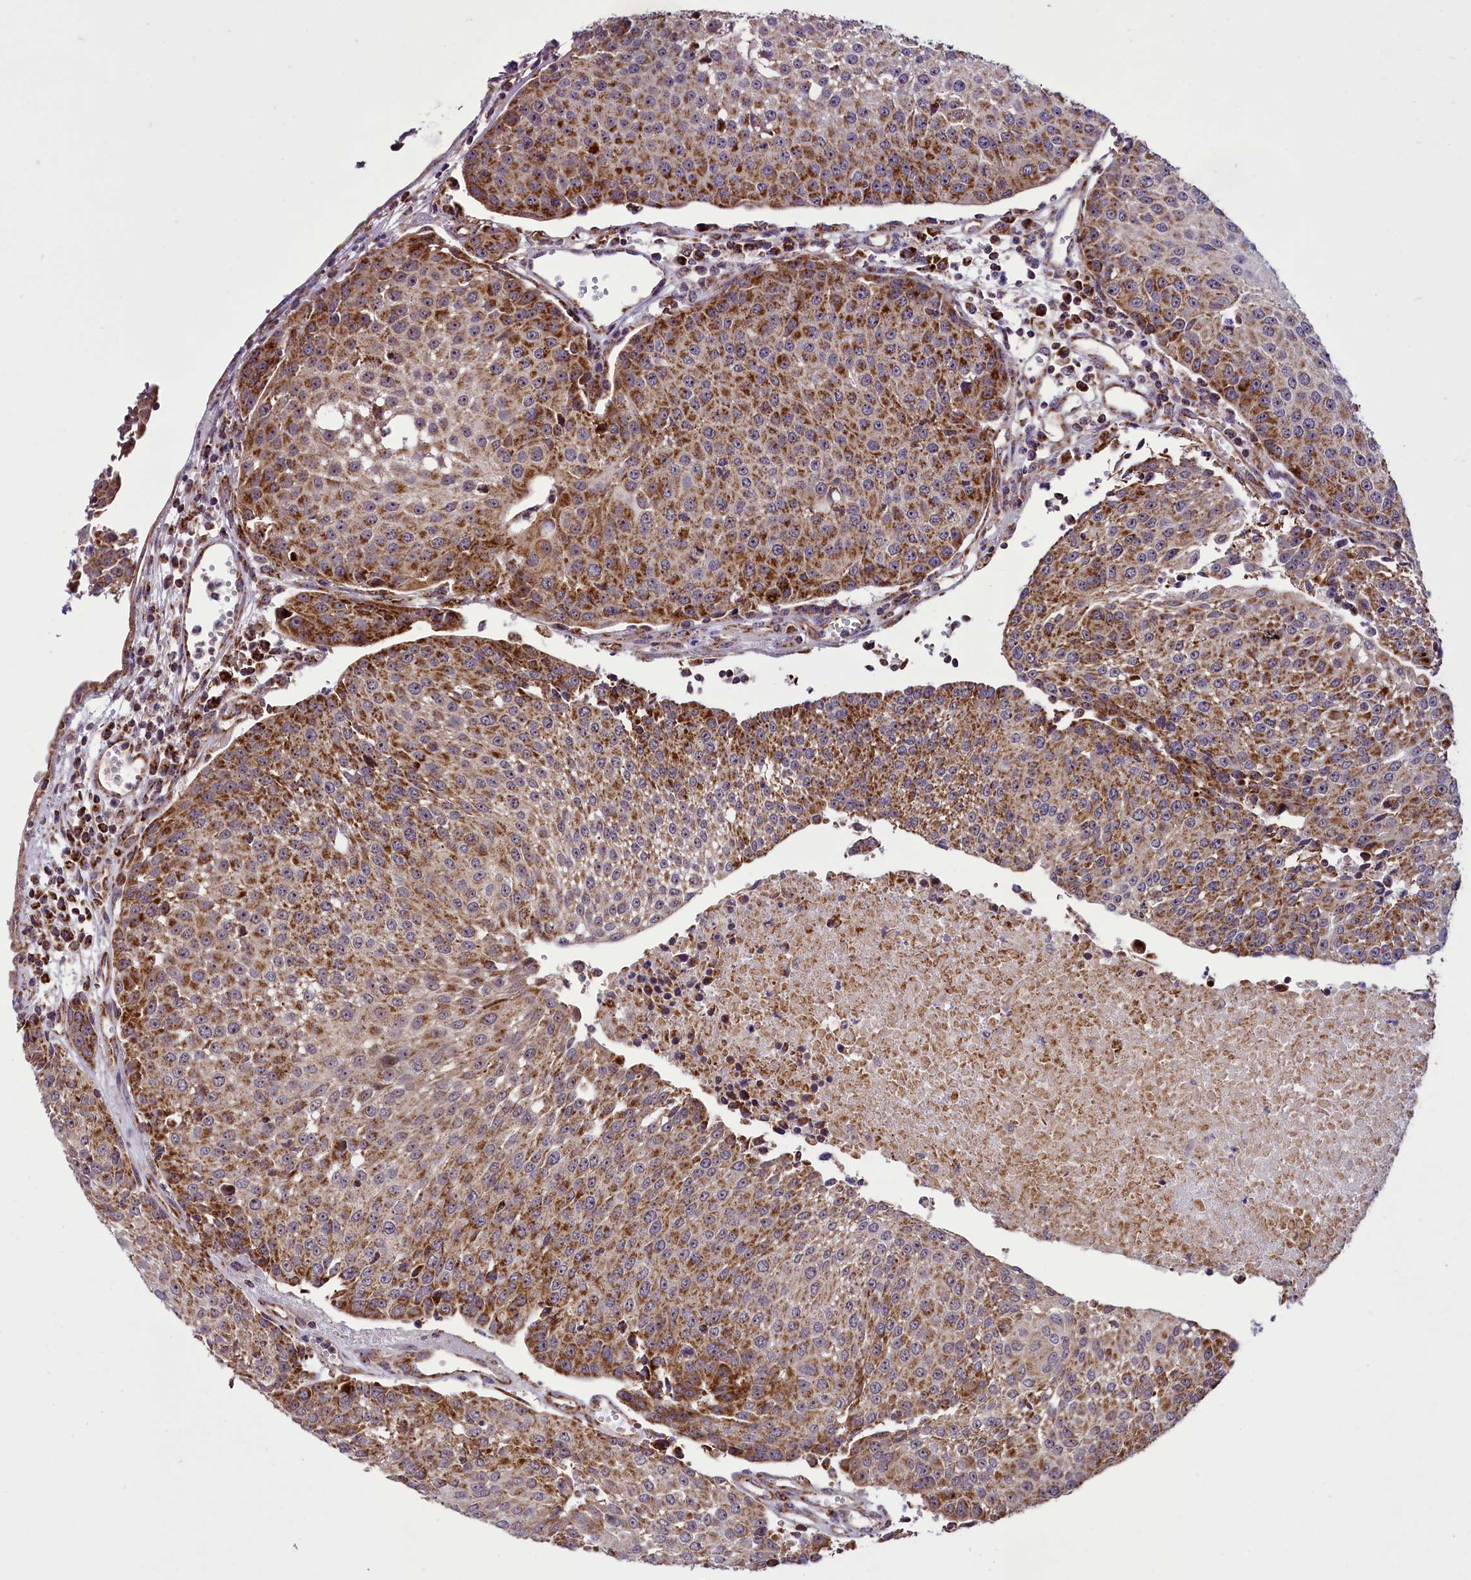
{"staining": {"intensity": "moderate", "quantity": ">75%", "location": "cytoplasmic/membranous"}, "tissue": "urothelial cancer", "cell_type": "Tumor cells", "image_type": "cancer", "snomed": [{"axis": "morphology", "description": "Urothelial carcinoma, High grade"}, {"axis": "topography", "description": "Urinary bladder"}], "caption": "High-grade urothelial carcinoma stained with IHC demonstrates moderate cytoplasmic/membranous expression in approximately >75% of tumor cells.", "gene": "NDUFS5", "patient": {"sex": "female", "age": 85}}